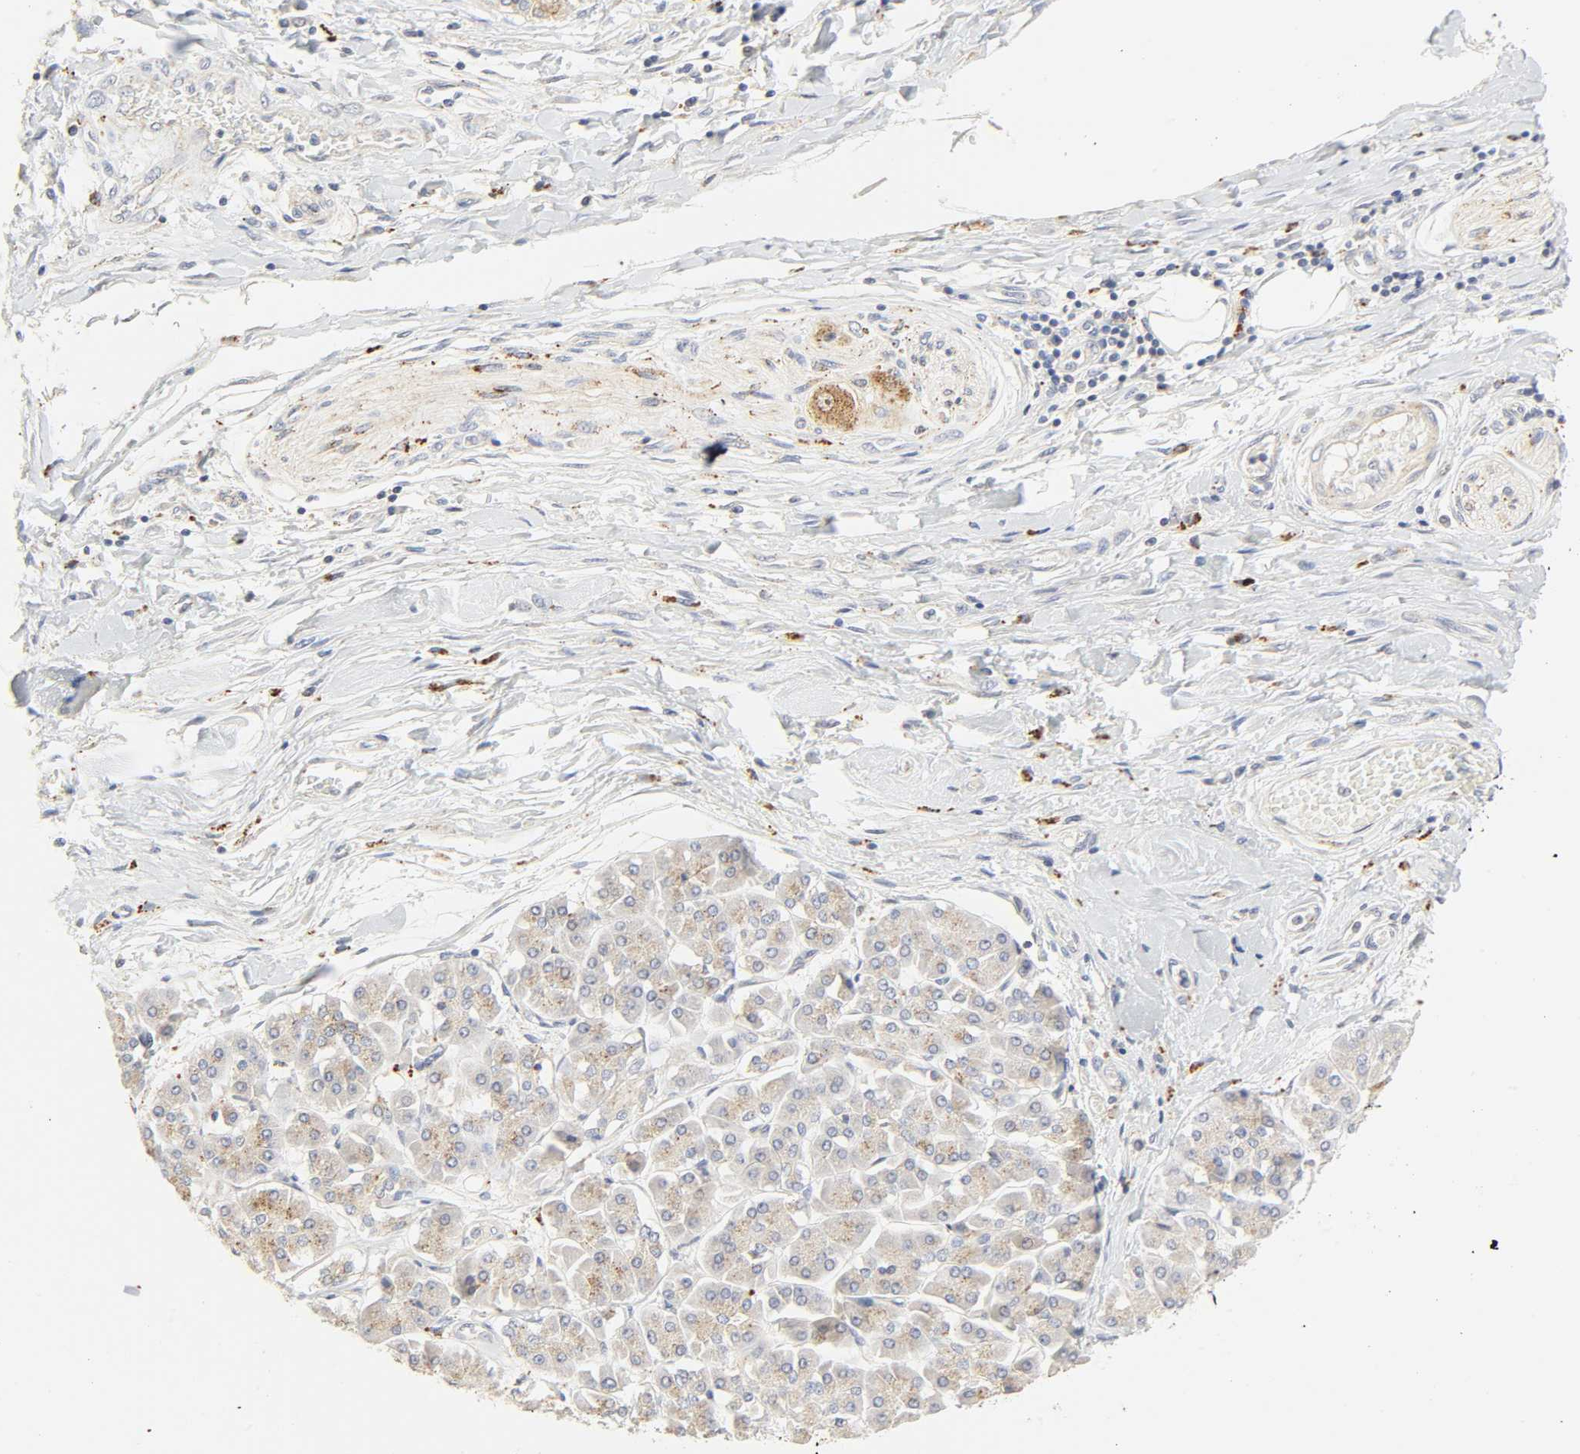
{"staining": {"intensity": "strong", "quantity": ">75%", "location": "cytoplasmic/membranous"}, "tissue": "pancreatic cancer", "cell_type": "Tumor cells", "image_type": "cancer", "snomed": [{"axis": "morphology", "description": "Adenocarcinoma, NOS"}, {"axis": "topography", "description": "Pancreas"}], "caption": "Immunohistochemical staining of human pancreatic cancer displays high levels of strong cytoplasmic/membranous expression in approximately >75% of tumor cells.", "gene": "CAMK2A", "patient": {"sex": "male", "age": 46}}